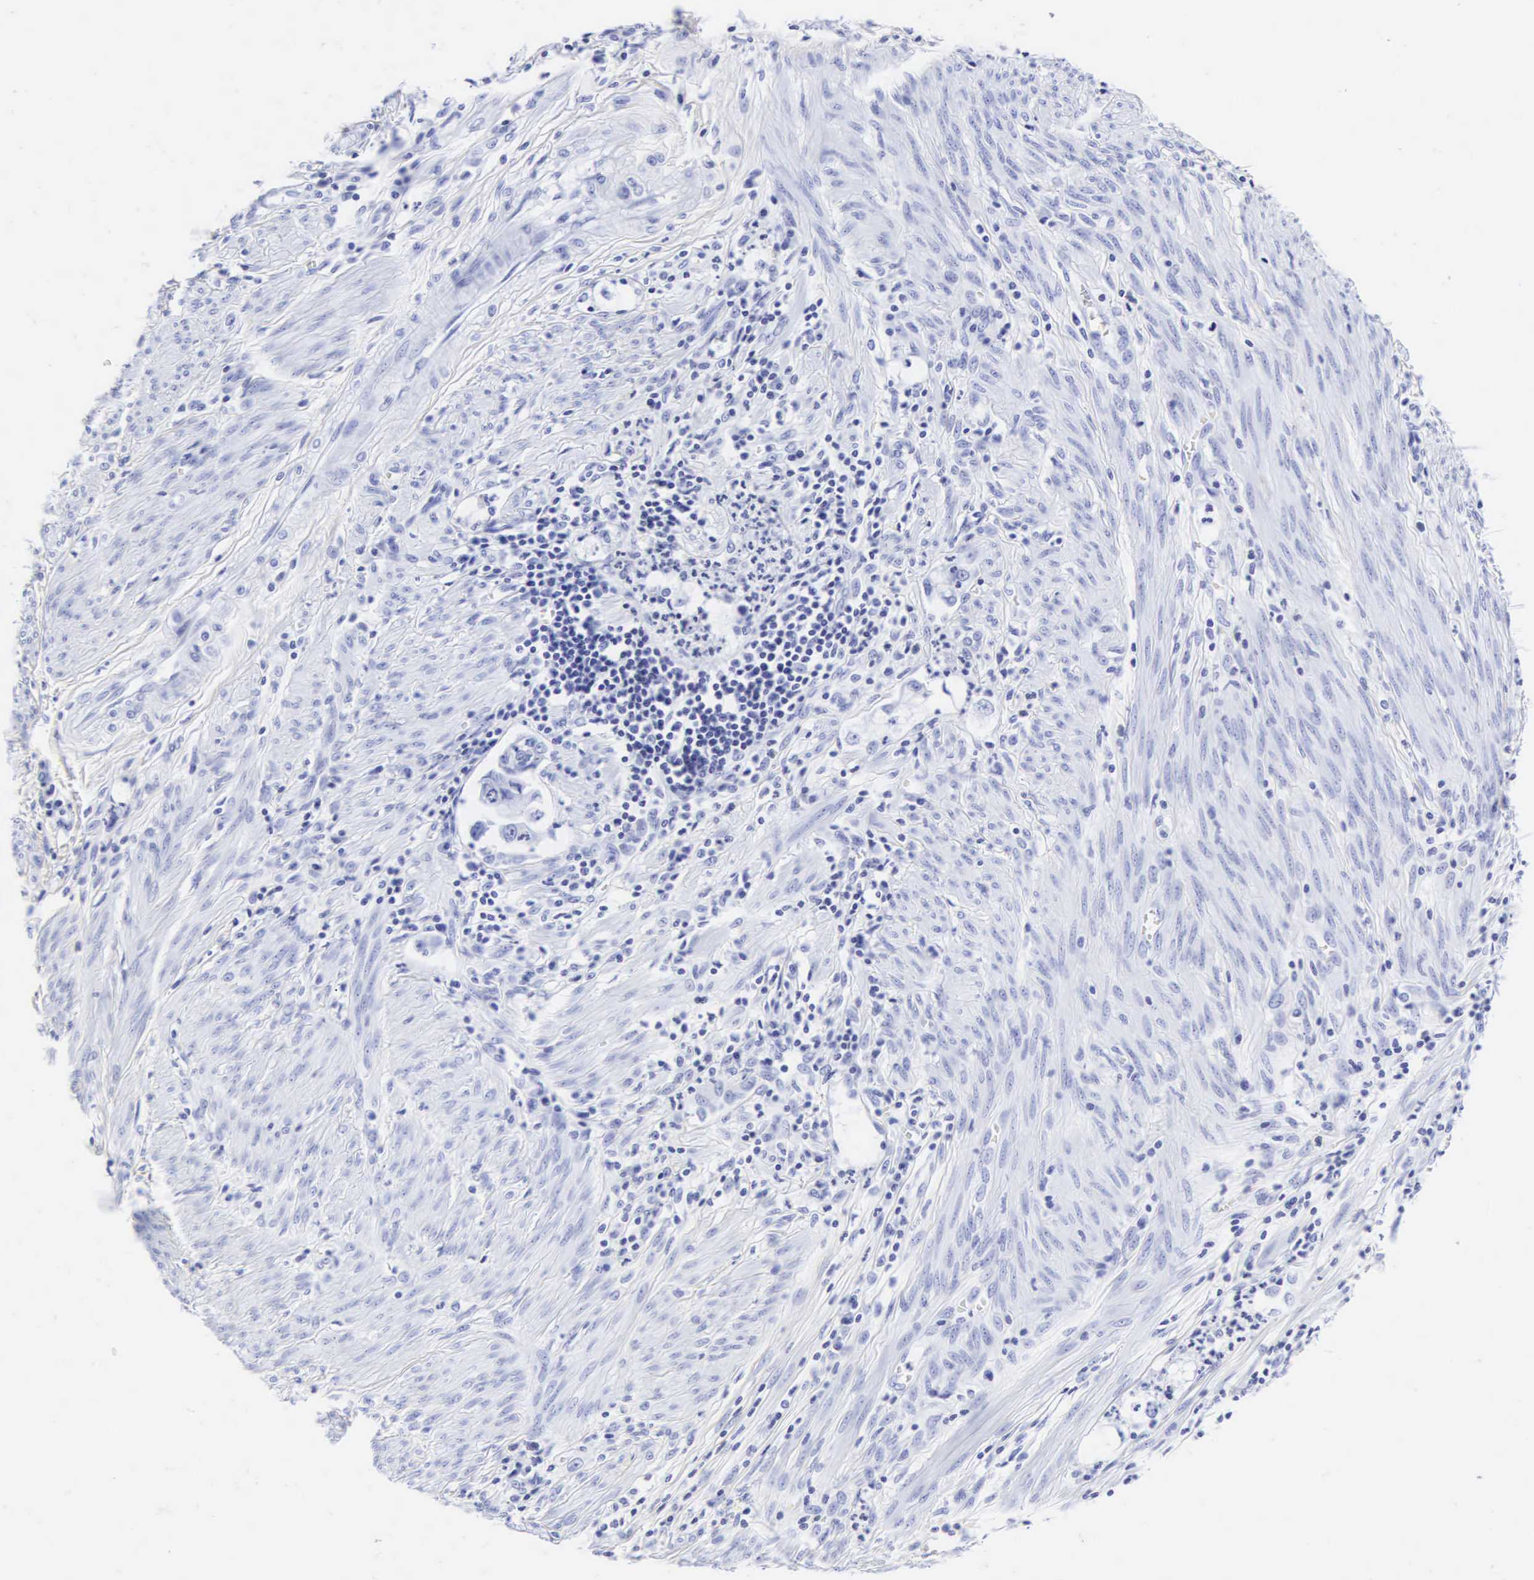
{"staining": {"intensity": "negative", "quantity": "none", "location": "none"}, "tissue": "endometrial cancer", "cell_type": "Tumor cells", "image_type": "cancer", "snomed": [{"axis": "morphology", "description": "Adenocarcinoma, NOS"}, {"axis": "topography", "description": "Endometrium"}], "caption": "An image of endometrial adenocarcinoma stained for a protein exhibits no brown staining in tumor cells.", "gene": "CGB3", "patient": {"sex": "female", "age": 75}}